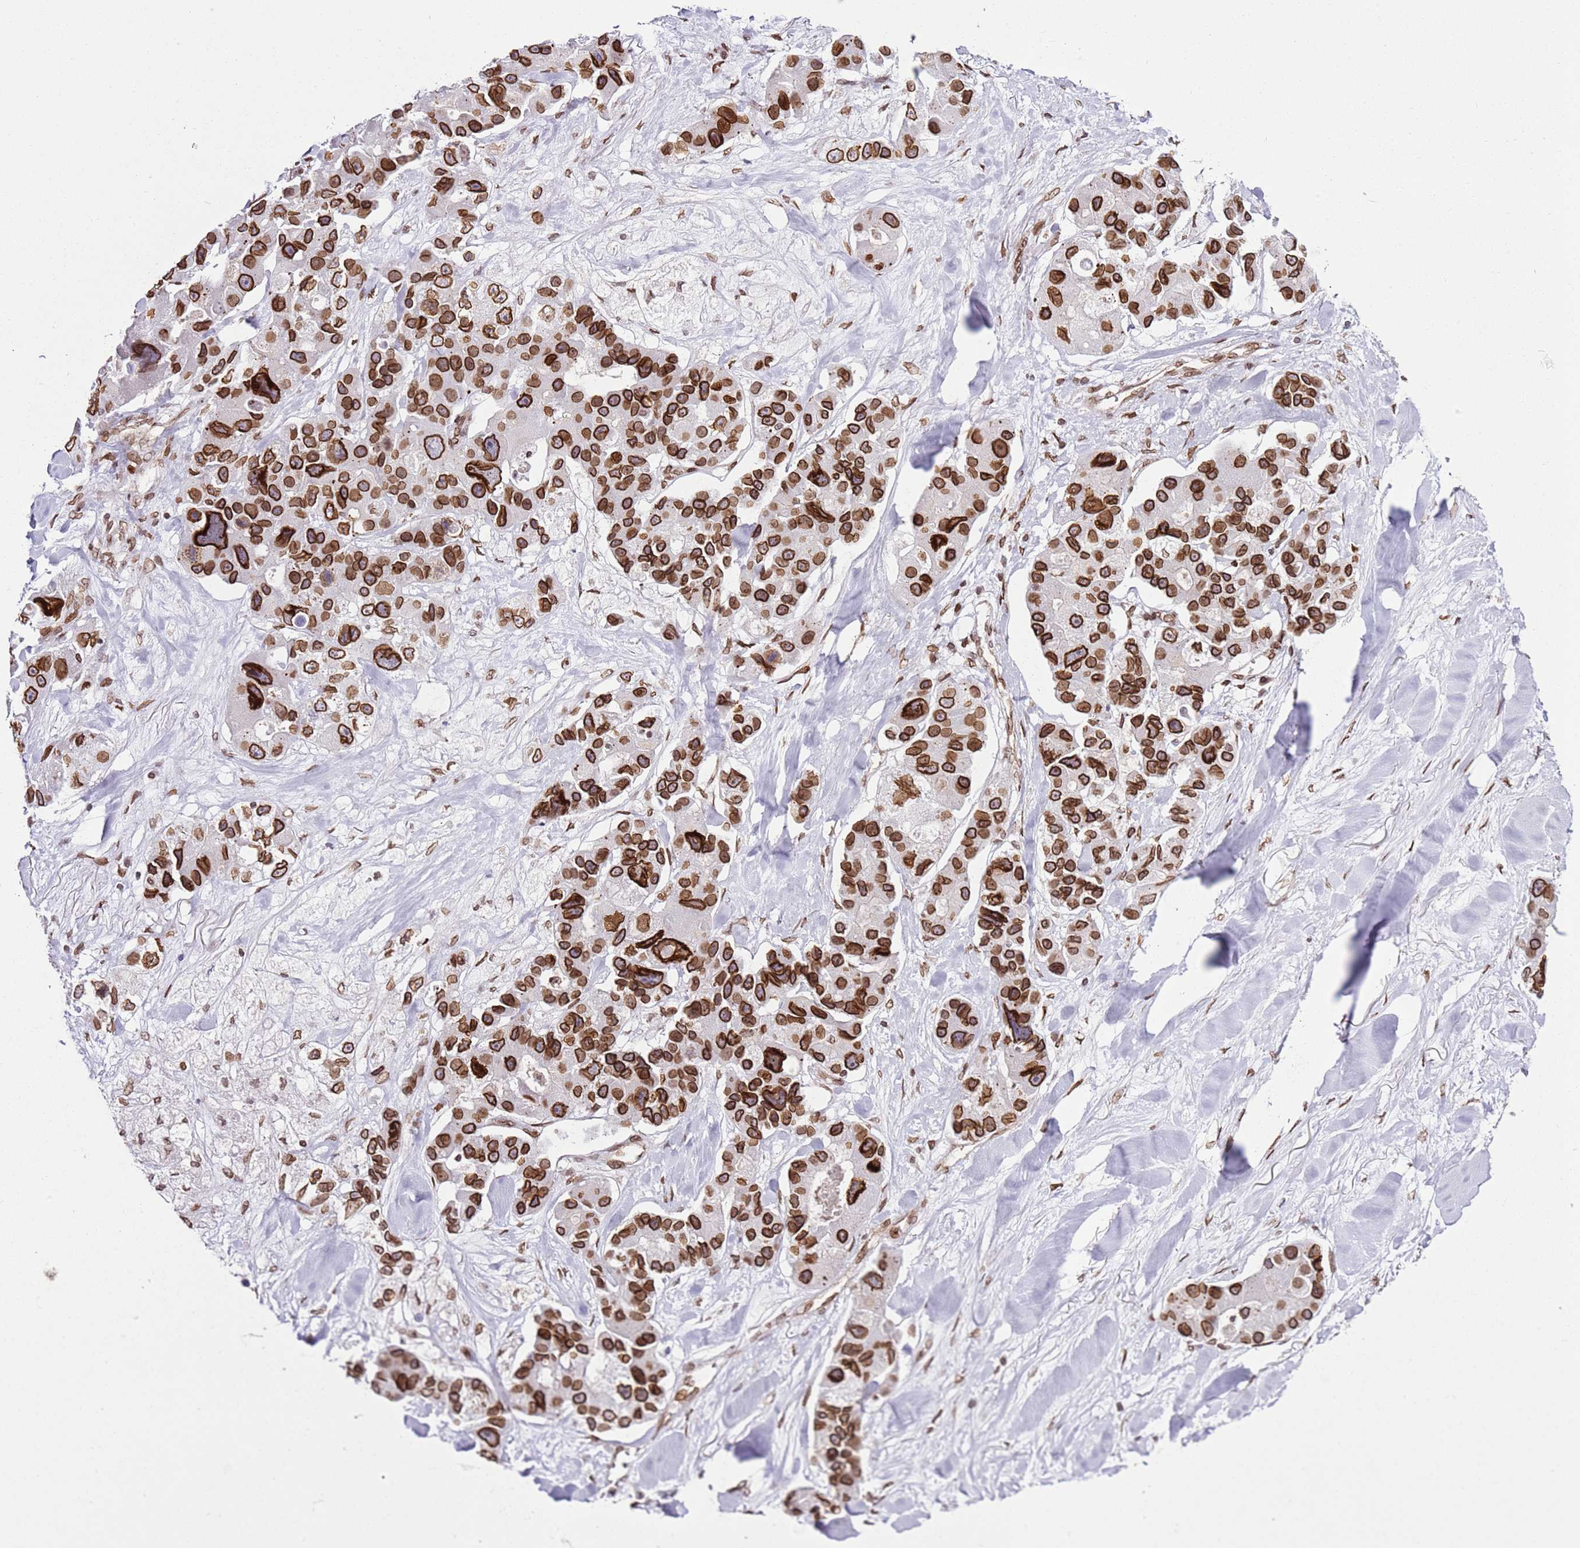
{"staining": {"intensity": "strong", "quantity": ">75%", "location": "cytoplasmic/membranous,nuclear"}, "tissue": "lung cancer", "cell_type": "Tumor cells", "image_type": "cancer", "snomed": [{"axis": "morphology", "description": "Adenocarcinoma, NOS"}, {"axis": "topography", "description": "Lung"}], "caption": "High-power microscopy captured an immunohistochemistry (IHC) photomicrograph of lung cancer (adenocarcinoma), revealing strong cytoplasmic/membranous and nuclear expression in approximately >75% of tumor cells.", "gene": "POU6F1", "patient": {"sex": "female", "age": 54}}